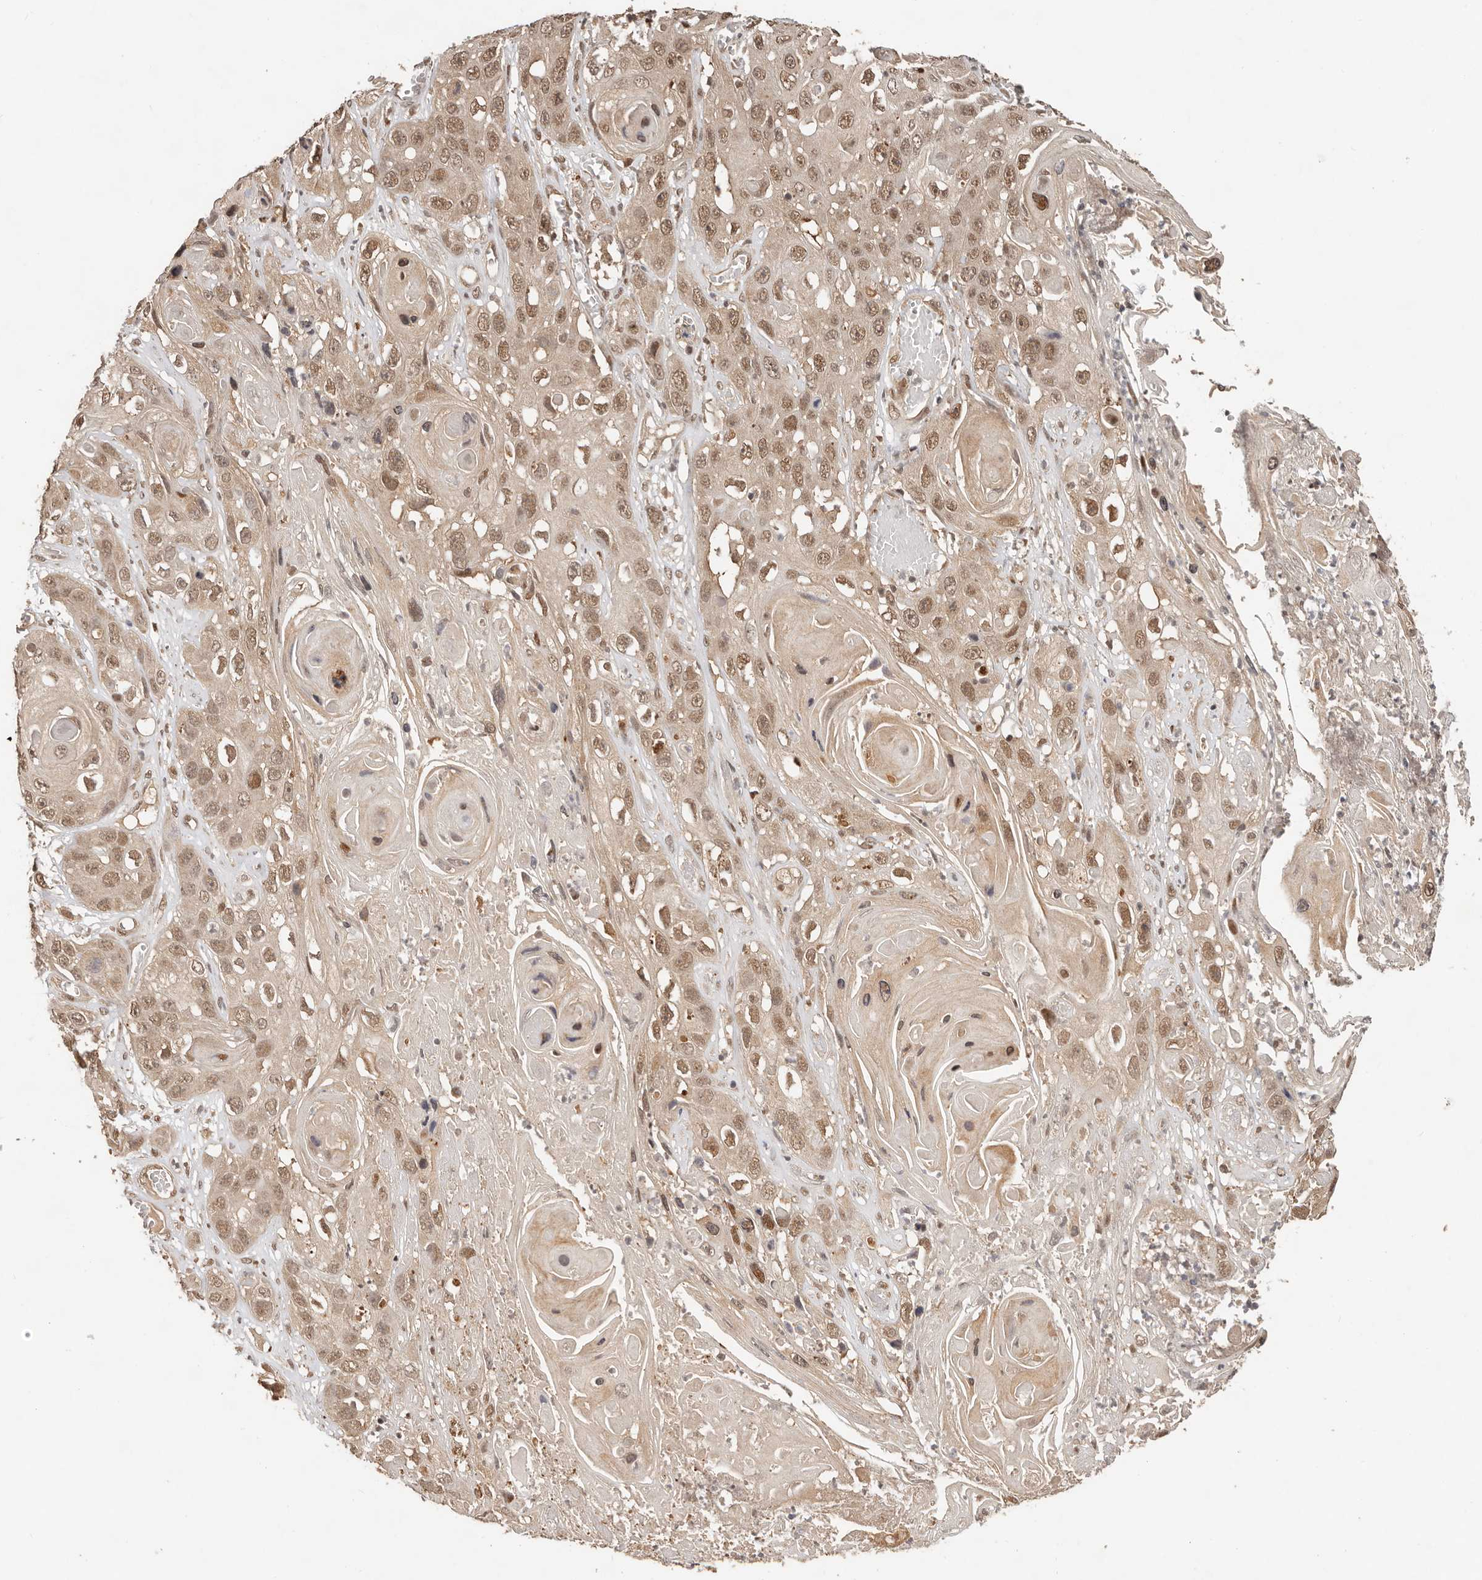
{"staining": {"intensity": "moderate", "quantity": ">75%", "location": "nuclear"}, "tissue": "skin cancer", "cell_type": "Tumor cells", "image_type": "cancer", "snomed": [{"axis": "morphology", "description": "Squamous cell carcinoma, NOS"}, {"axis": "topography", "description": "Skin"}], "caption": "Skin squamous cell carcinoma stained with immunohistochemistry exhibits moderate nuclear staining in approximately >75% of tumor cells. (IHC, brightfield microscopy, high magnification).", "gene": "PSMA5", "patient": {"sex": "male", "age": 55}}